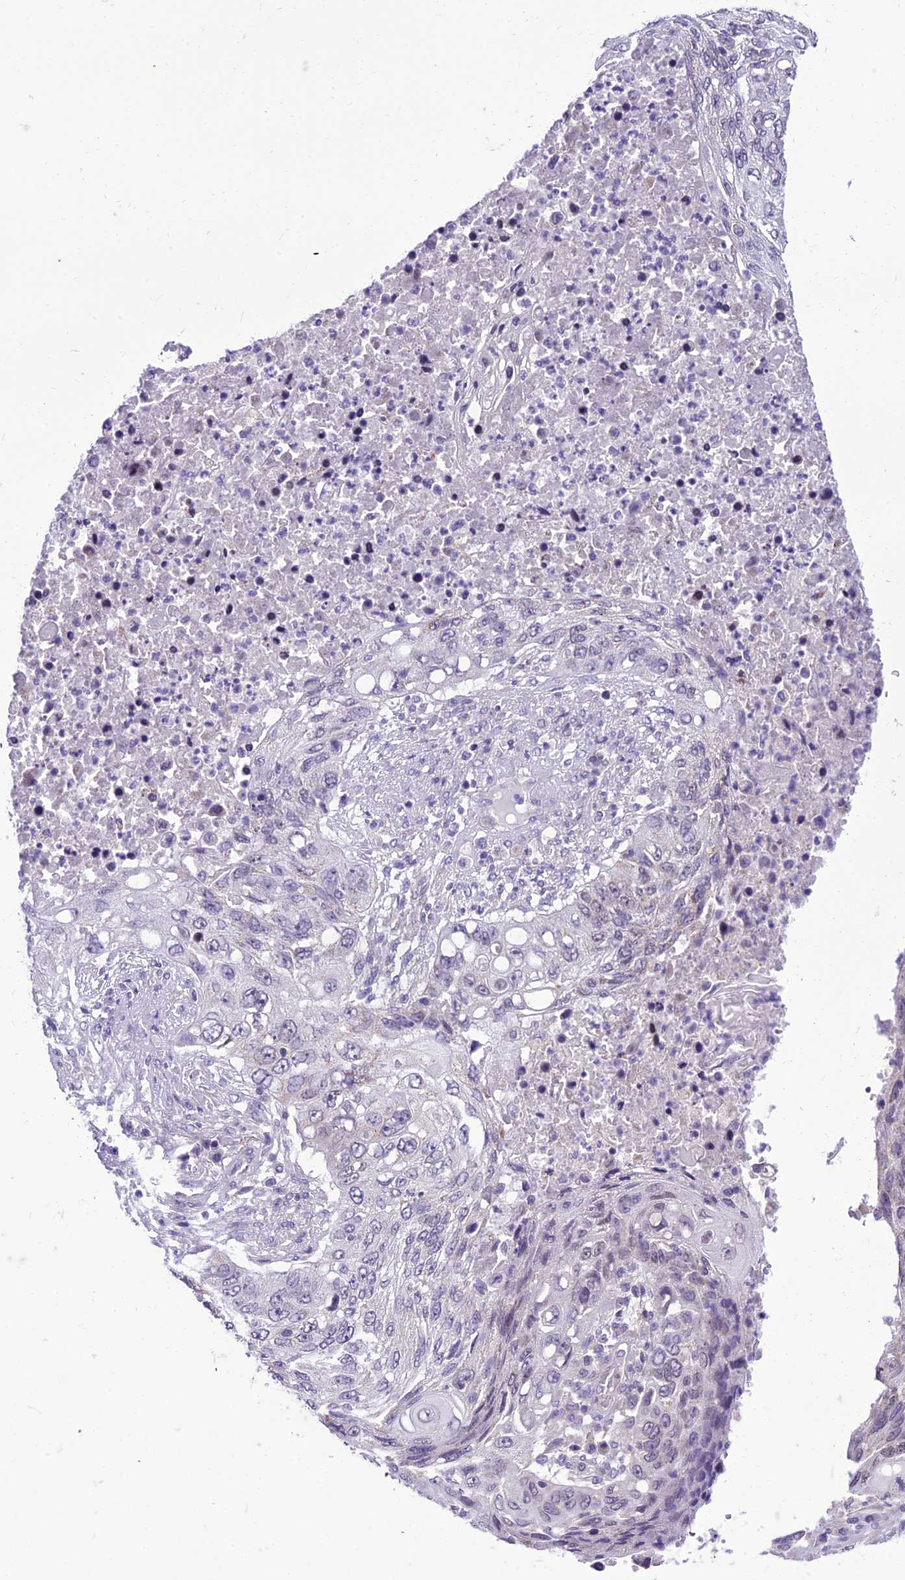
{"staining": {"intensity": "negative", "quantity": "none", "location": "none"}, "tissue": "lung cancer", "cell_type": "Tumor cells", "image_type": "cancer", "snomed": [{"axis": "morphology", "description": "Squamous cell carcinoma, NOS"}, {"axis": "topography", "description": "Lung"}], "caption": "Tumor cells show no significant protein positivity in lung squamous cell carcinoma.", "gene": "B9D2", "patient": {"sex": "female", "age": 63}}